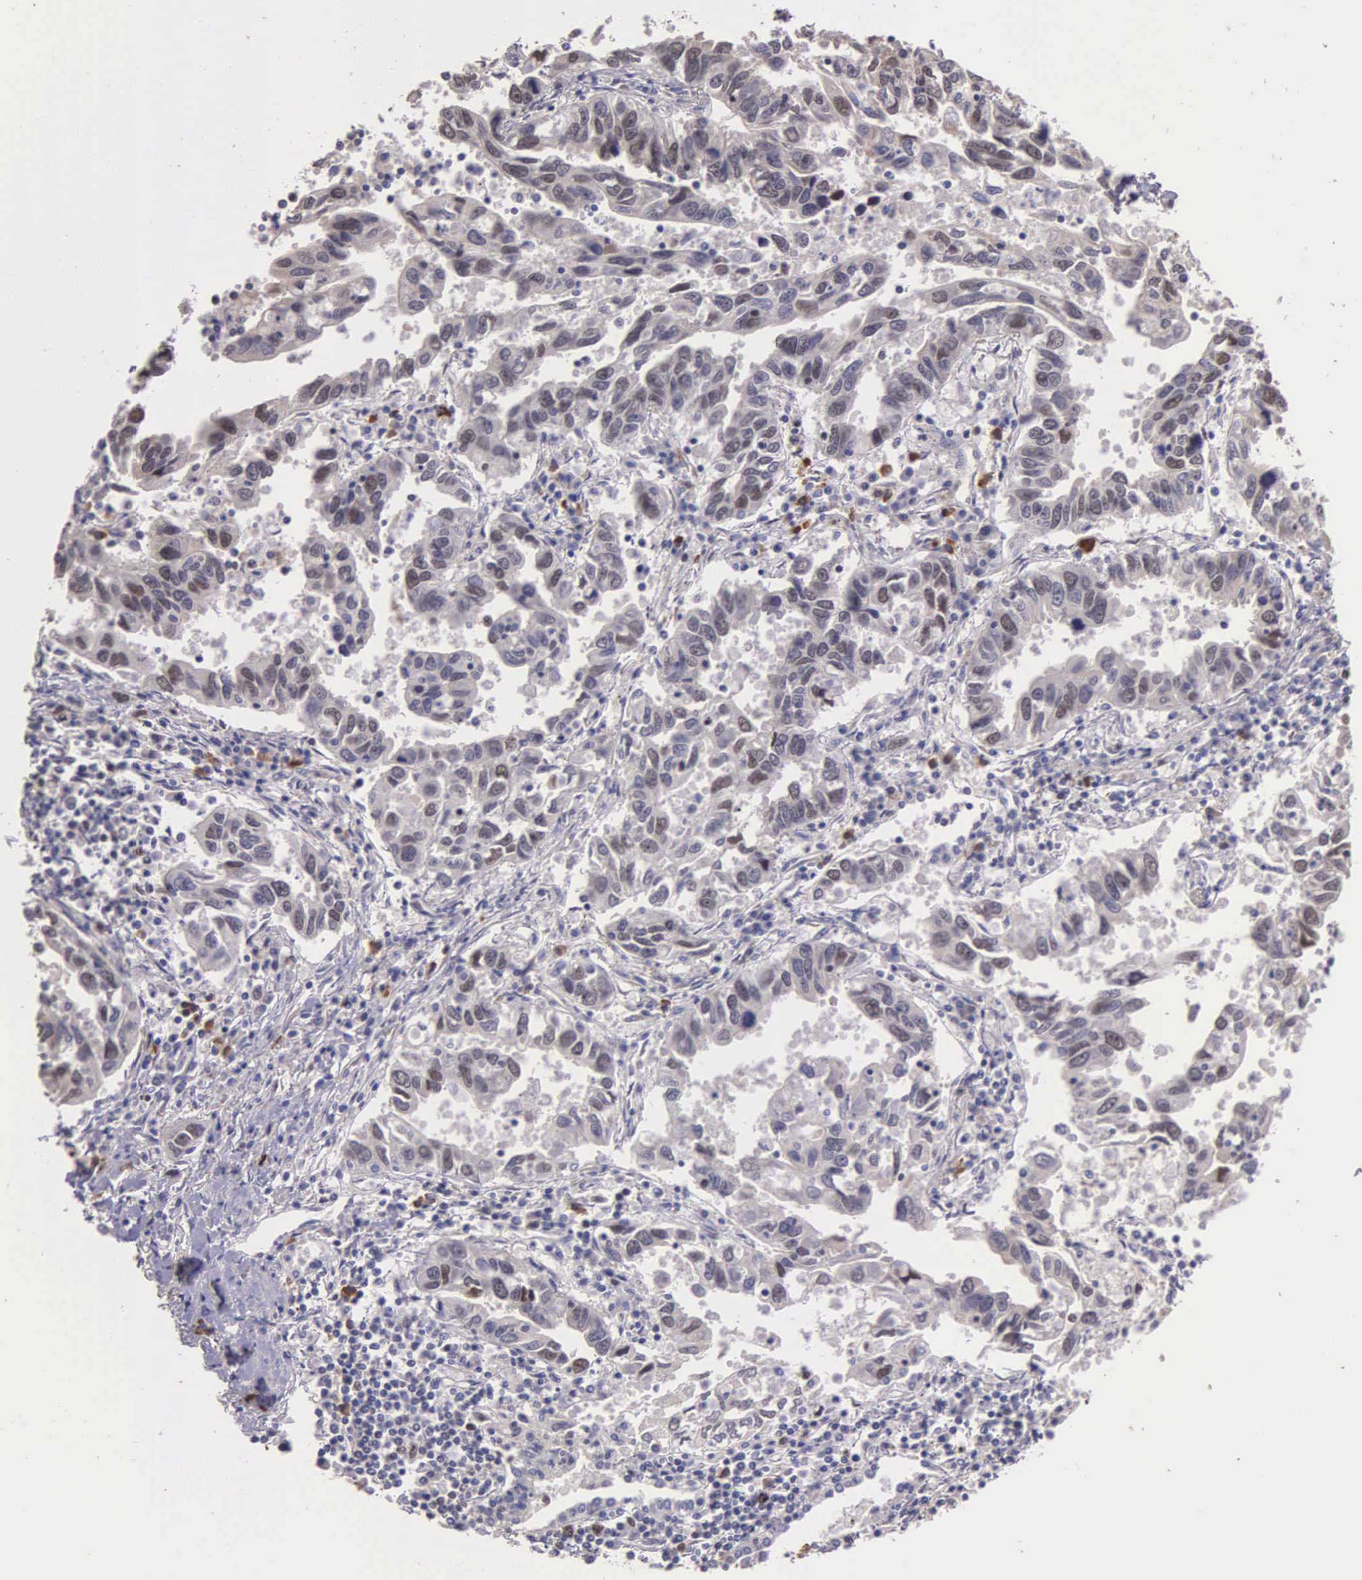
{"staining": {"intensity": "moderate", "quantity": "25%-75%", "location": "nuclear"}, "tissue": "lung cancer", "cell_type": "Tumor cells", "image_type": "cancer", "snomed": [{"axis": "morphology", "description": "Adenocarcinoma, NOS"}, {"axis": "topography", "description": "Lung"}], "caption": "Protein staining of adenocarcinoma (lung) tissue demonstrates moderate nuclear expression in about 25%-75% of tumor cells.", "gene": "MCM5", "patient": {"sex": "male", "age": 48}}